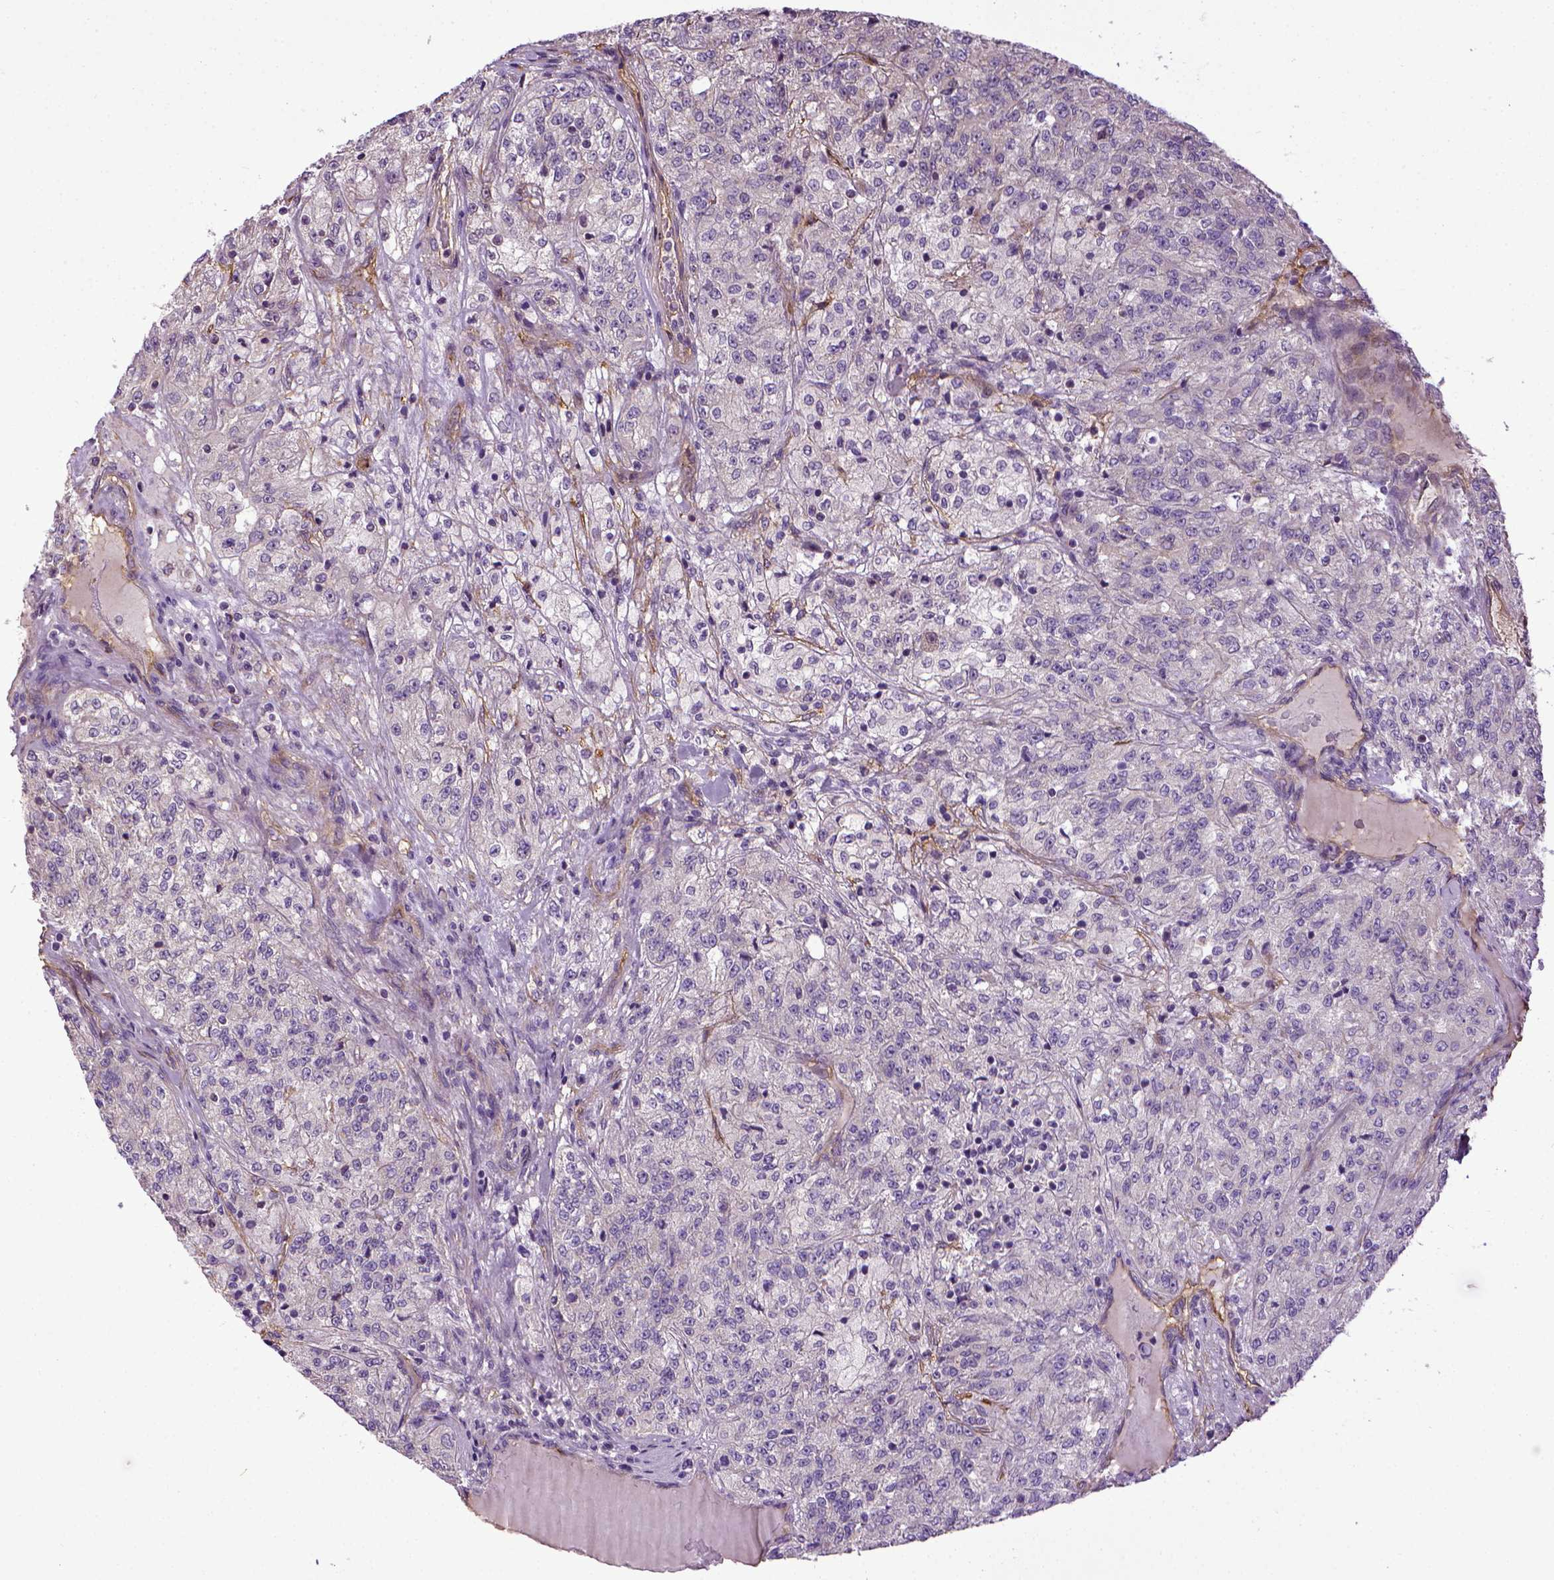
{"staining": {"intensity": "negative", "quantity": "none", "location": "none"}, "tissue": "renal cancer", "cell_type": "Tumor cells", "image_type": "cancer", "snomed": [{"axis": "morphology", "description": "Adenocarcinoma, NOS"}, {"axis": "topography", "description": "Kidney"}], "caption": "This is a histopathology image of immunohistochemistry (IHC) staining of renal cancer (adenocarcinoma), which shows no positivity in tumor cells.", "gene": "ENG", "patient": {"sex": "female", "age": 63}}